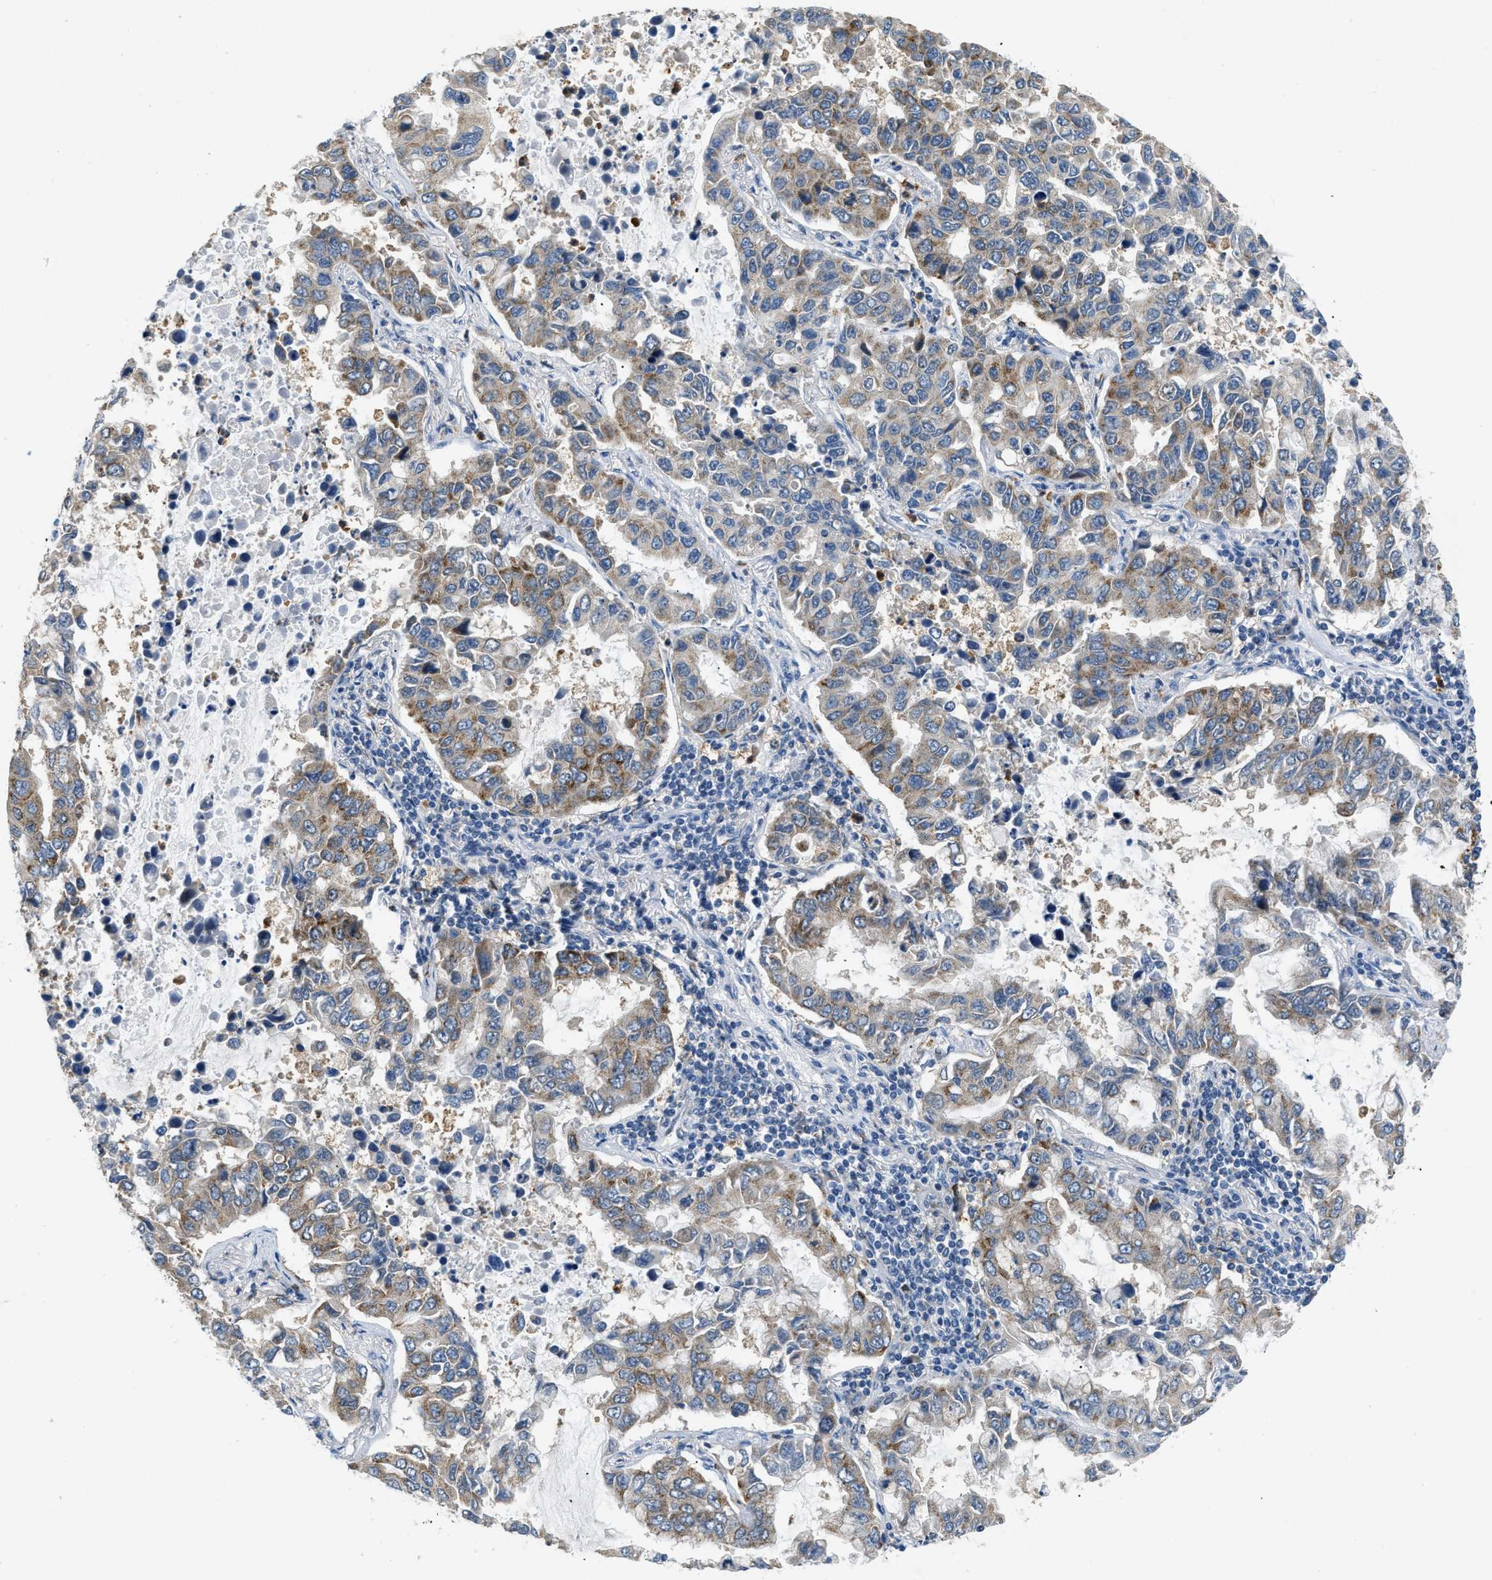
{"staining": {"intensity": "moderate", "quantity": "25%-75%", "location": "cytoplasmic/membranous"}, "tissue": "lung cancer", "cell_type": "Tumor cells", "image_type": "cancer", "snomed": [{"axis": "morphology", "description": "Adenocarcinoma, NOS"}, {"axis": "topography", "description": "Lung"}], "caption": "Protein expression analysis of lung cancer (adenocarcinoma) shows moderate cytoplasmic/membranous staining in about 25%-75% of tumor cells.", "gene": "TOMM34", "patient": {"sex": "male", "age": 64}}